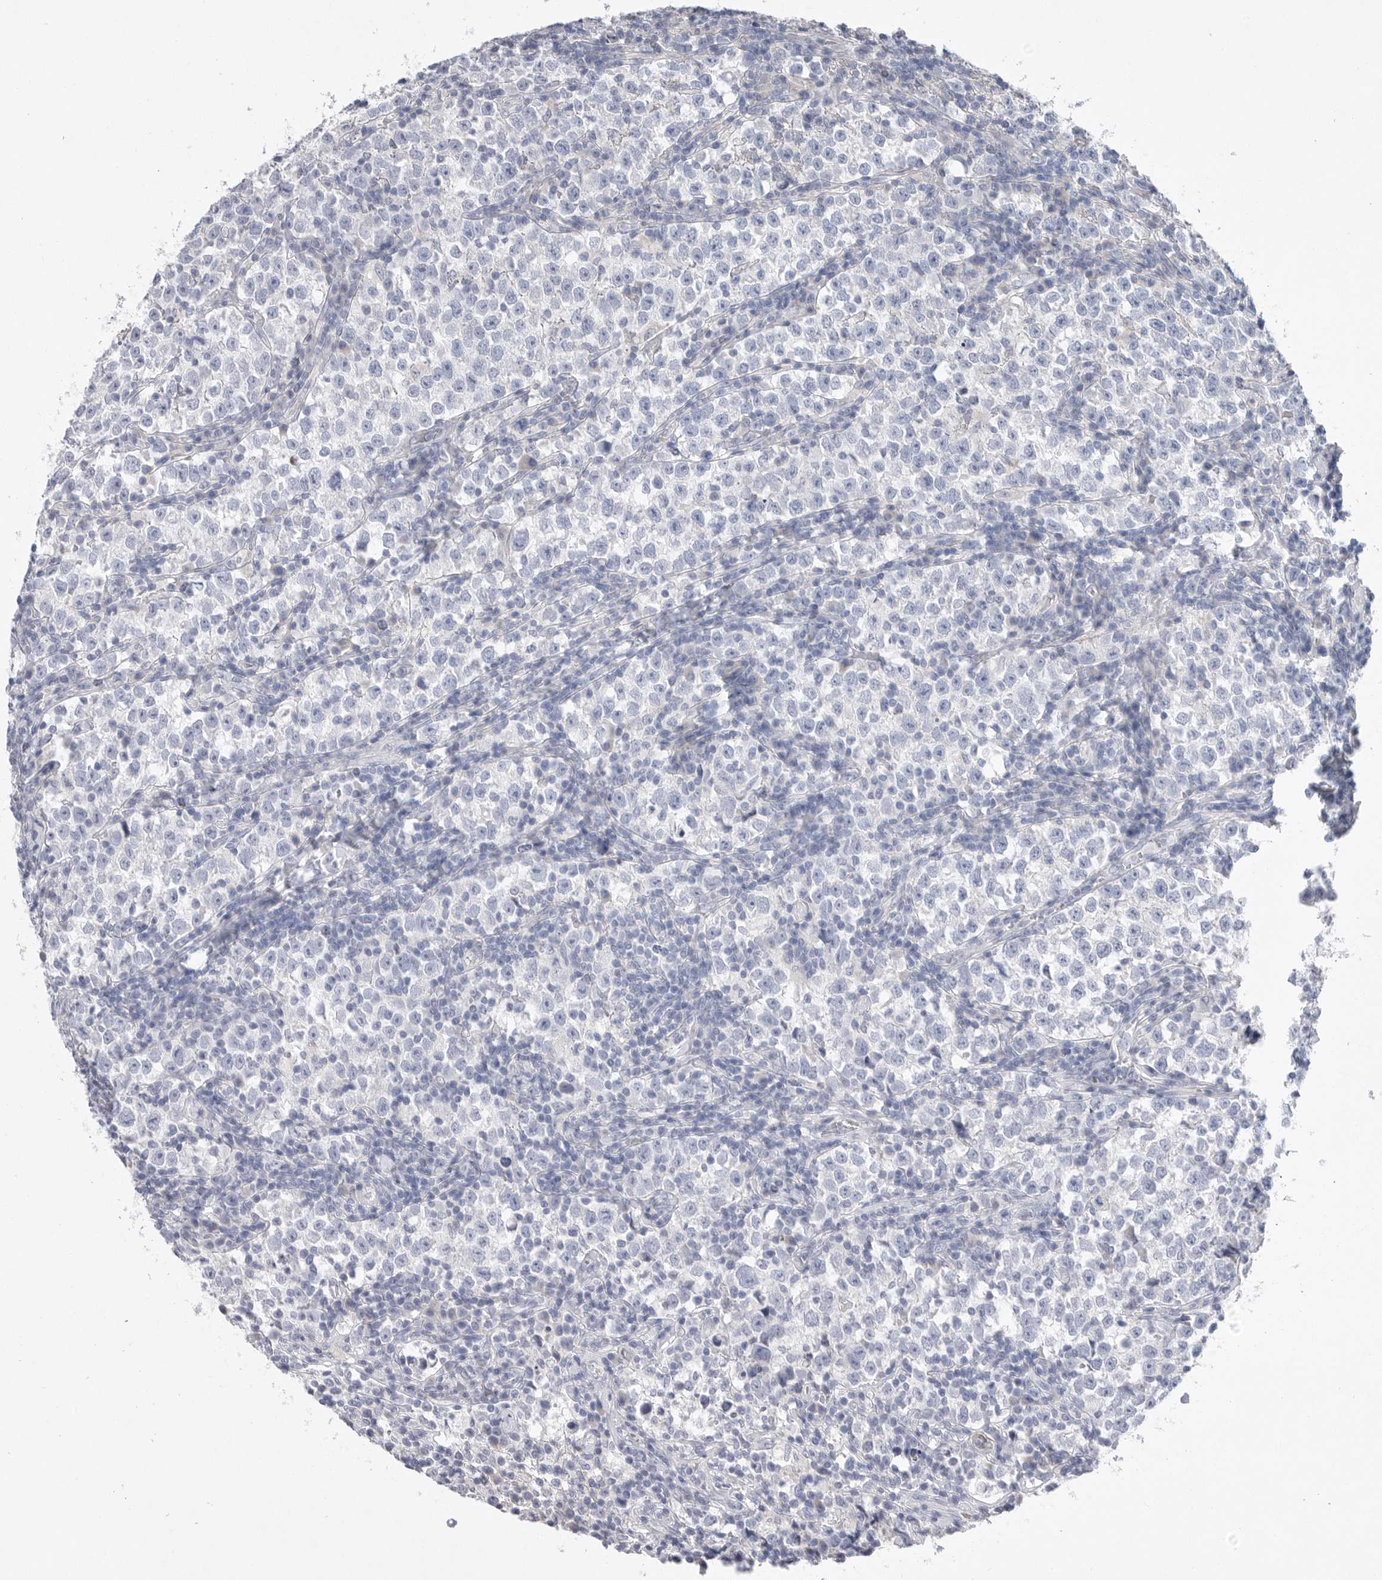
{"staining": {"intensity": "negative", "quantity": "none", "location": "none"}, "tissue": "testis cancer", "cell_type": "Tumor cells", "image_type": "cancer", "snomed": [{"axis": "morphology", "description": "Normal tissue, NOS"}, {"axis": "morphology", "description": "Seminoma, NOS"}, {"axis": "topography", "description": "Testis"}], "caption": "The image demonstrates no staining of tumor cells in seminoma (testis).", "gene": "CAMK2B", "patient": {"sex": "male", "age": 43}}